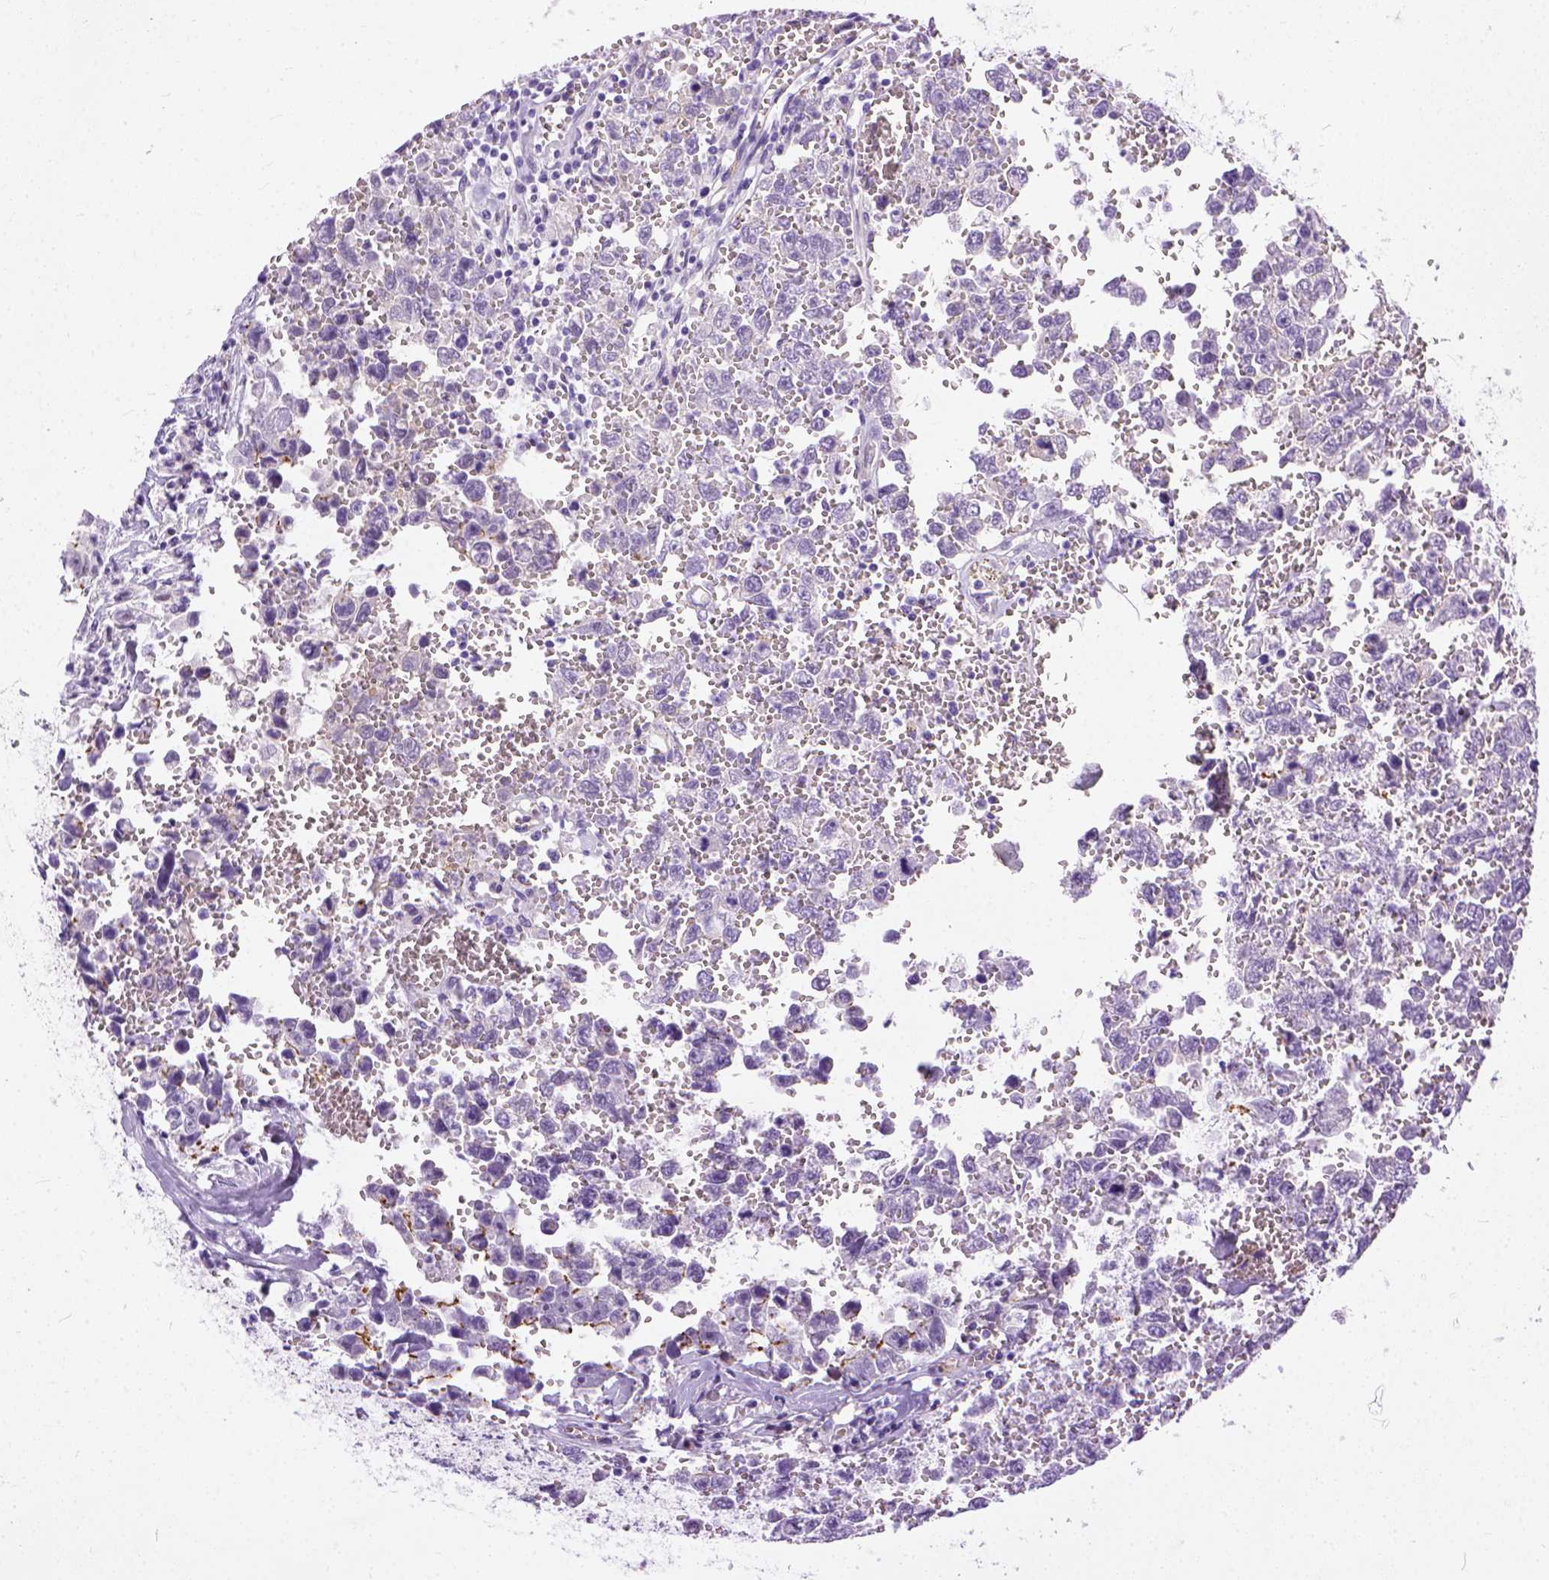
{"staining": {"intensity": "negative", "quantity": "none", "location": "none"}, "tissue": "testis cancer", "cell_type": "Tumor cells", "image_type": "cancer", "snomed": [{"axis": "morphology", "description": "Carcinoma, Embryonal, NOS"}, {"axis": "topography", "description": "Testis"}], "caption": "Tumor cells show no significant staining in testis cancer (embryonal carcinoma).", "gene": "ADGRF1", "patient": {"sex": "male", "age": 36}}